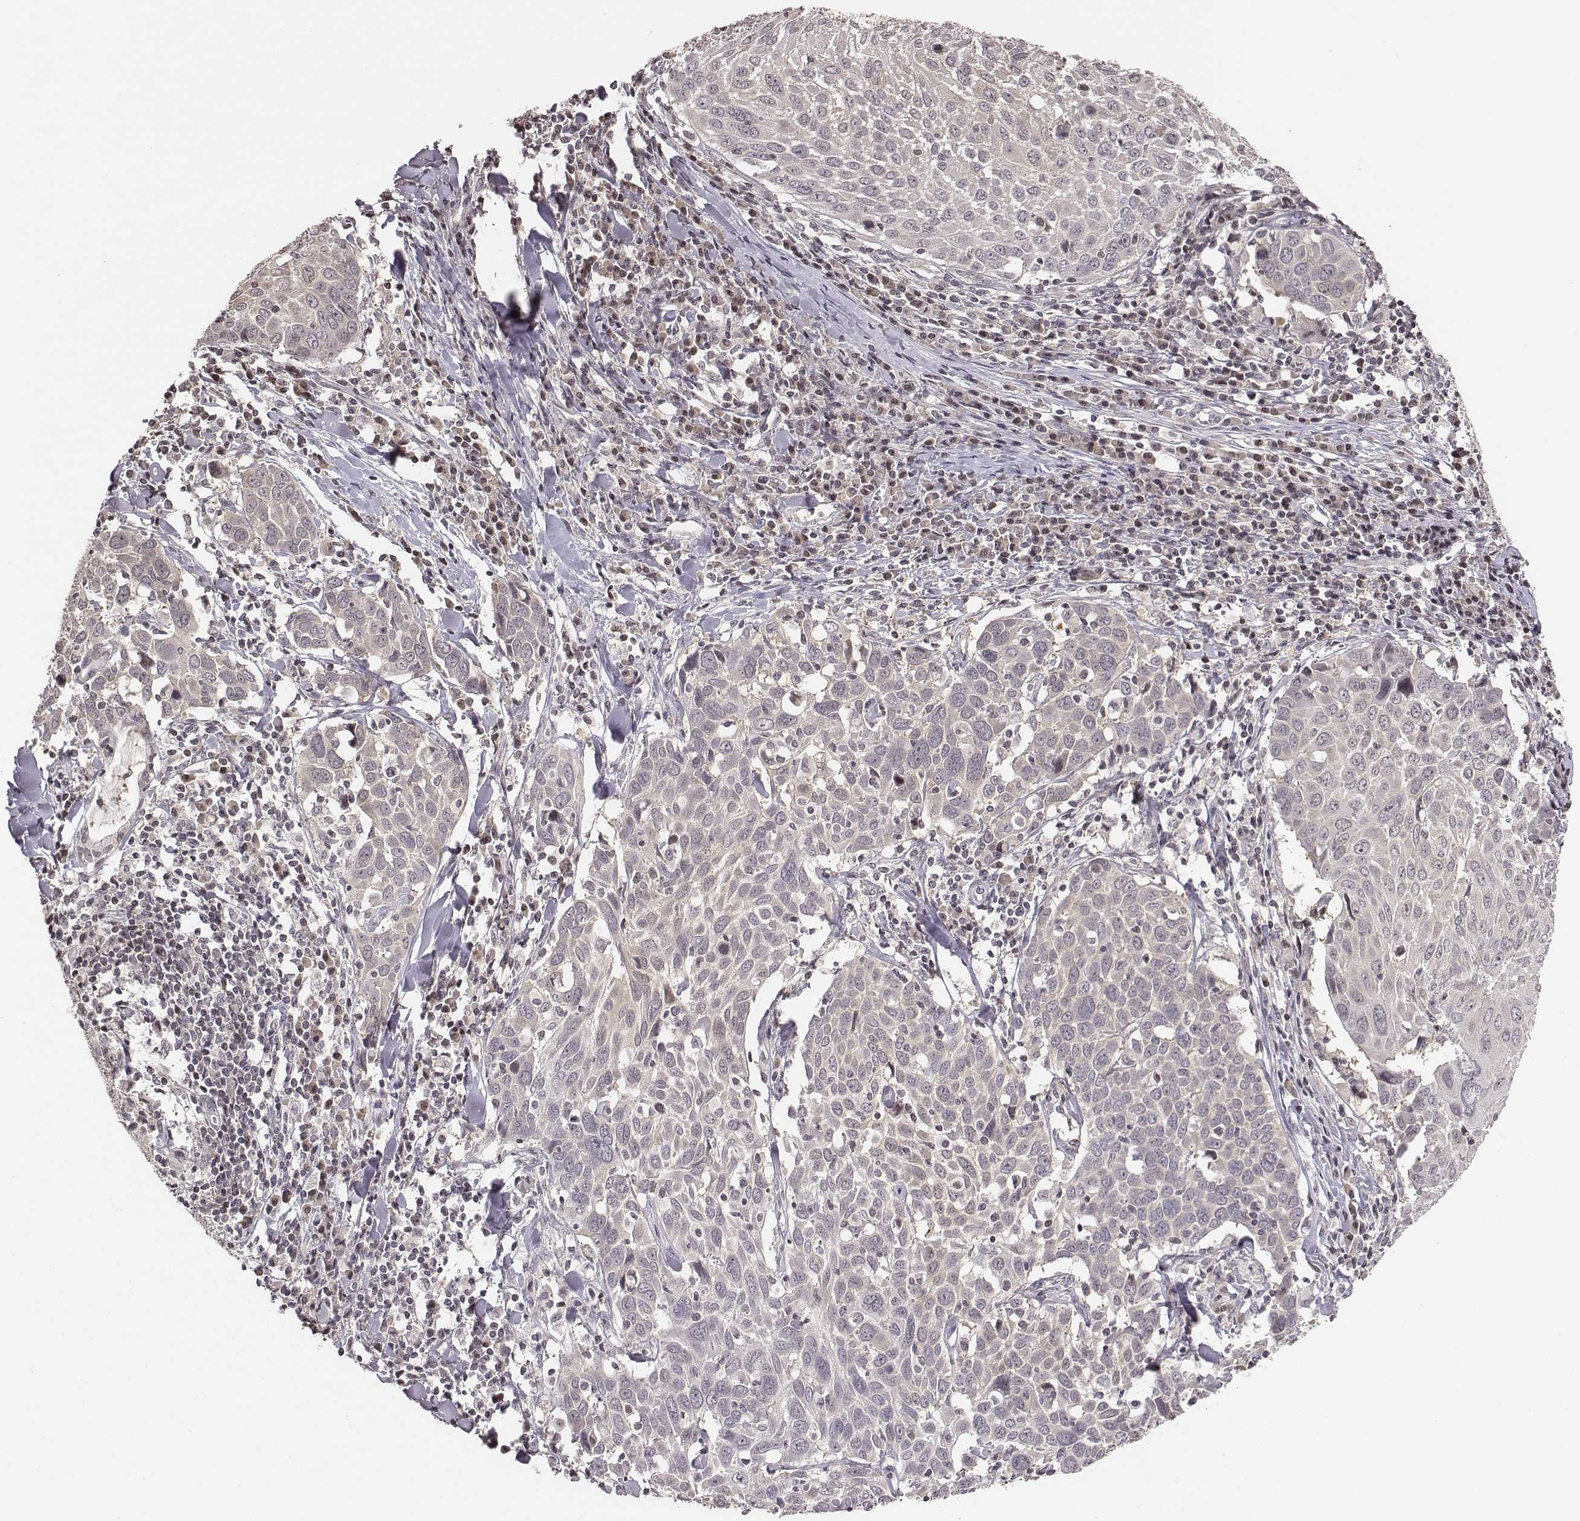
{"staining": {"intensity": "negative", "quantity": "none", "location": "none"}, "tissue": "lung cancer", "cell_type": "Tumor cells", "image_type": "cancer", "snomed": [{"axis": "morphology", "description": "Squamous cell carcinoma, NOS"}, {"axis": "topography", "description": "Lung"}], "caption": "High magnification brightfield microscopy of lung cancer (squamous cell carcinoma) stained with DAB (3,3'-diaminobenzidine) (brown) and counterstained with hematoxylin (blue): tumor cells show no significant positivity.", "gene": "GRM4", "patient": {"sex": "male", "age": 57}}